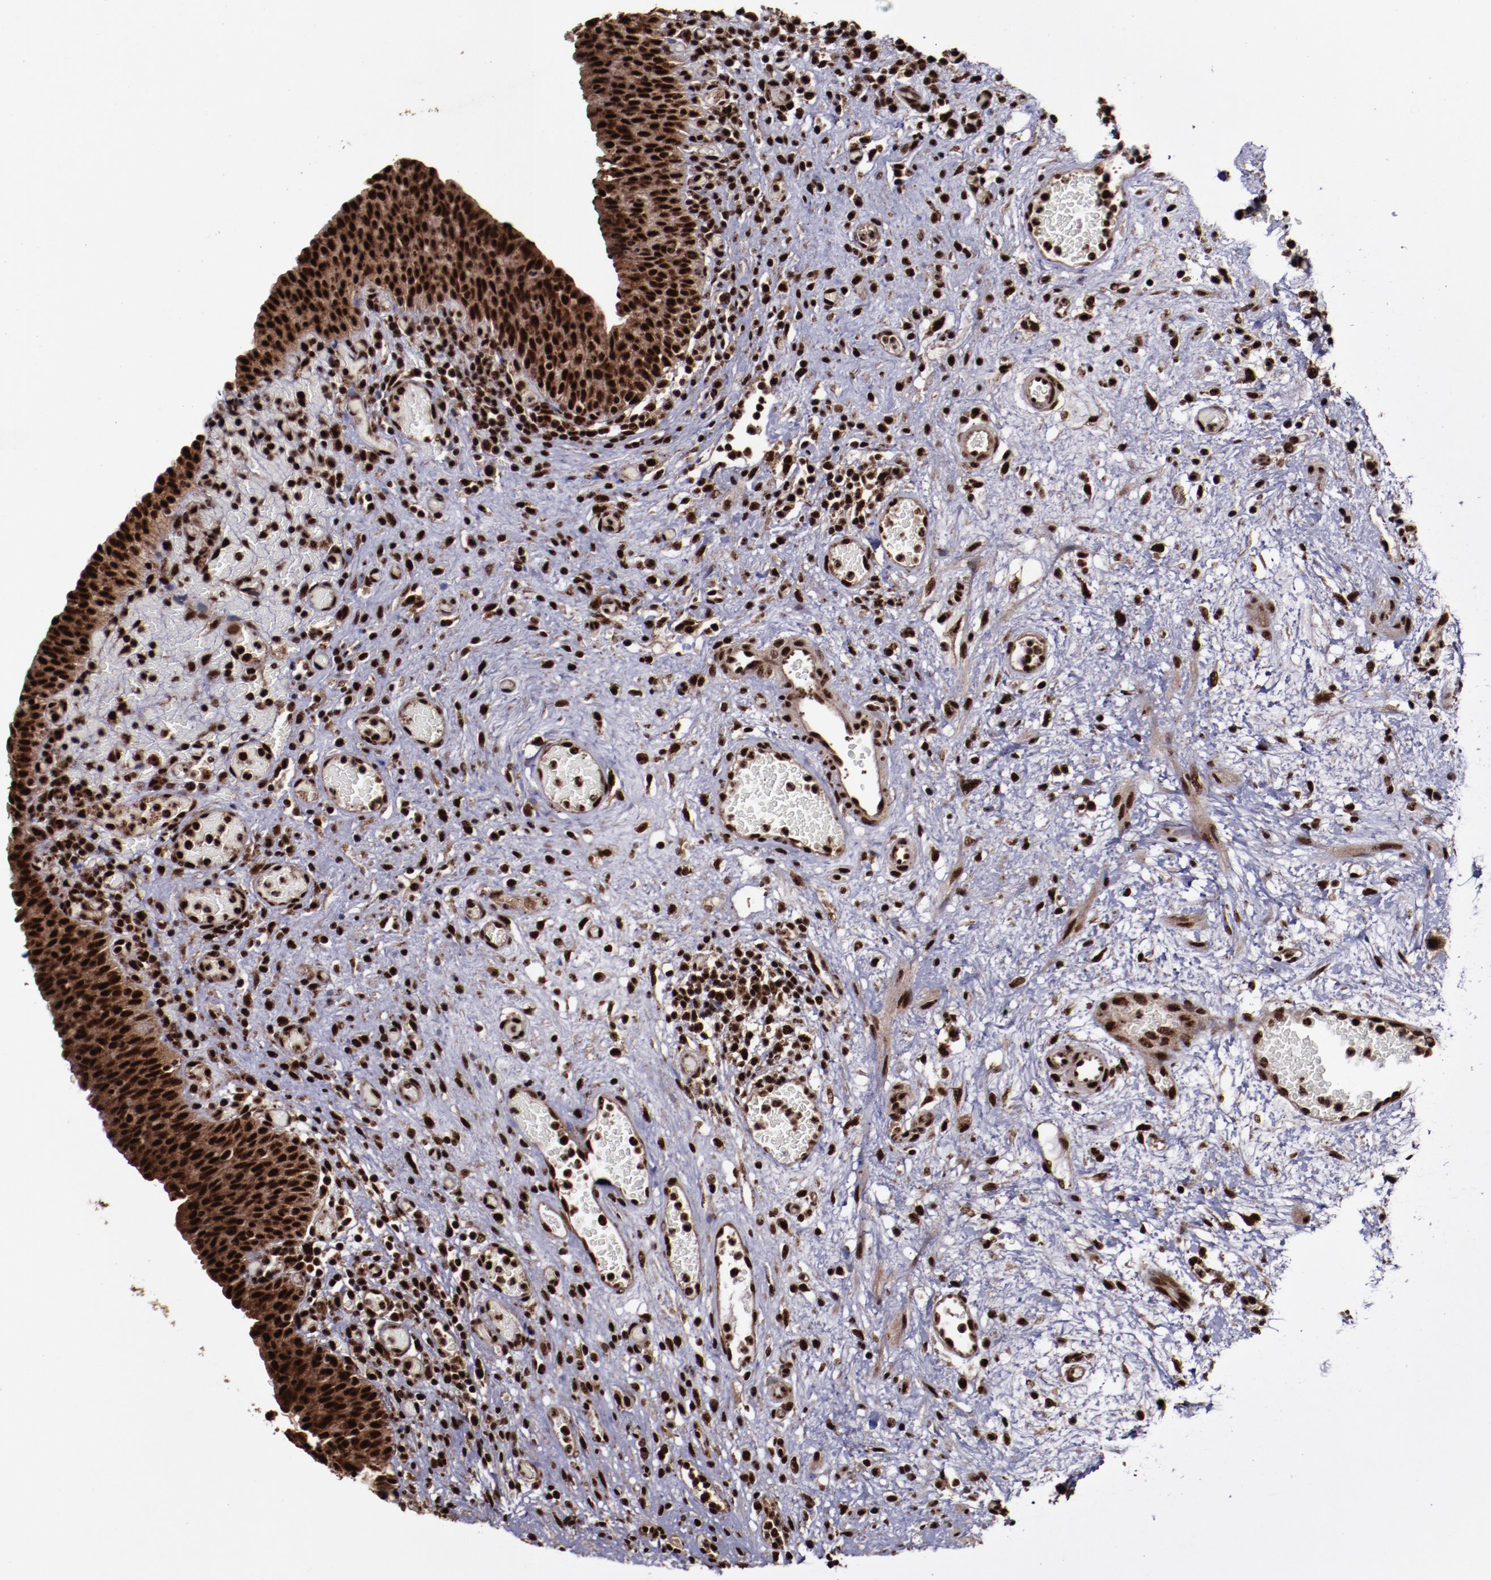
{"staining": {"intensity": "strong", "quantity": ">75%", "location": "cytoplasmic/membranous,nuclear"}, "tissue": "urinary bladder", "cell_type": "Urothelial cells", "image_type": "normal", "snomed": [{"axis": "morphology", "description": "Normal tissue, NOS"}, {"axis": "morphology", "description": "Urothelial carcinoma, High grade"}, {"axis": "topography", "description": "Urinary bladder"}], "caption": "Immunohistochemistry image of unremarkable urinary bladder stained for a protein (brown), which reveals high levels of strong cytoplasmic/membranous,nuclear staining in about >75% of urothelial cells.", "gene": "SNW1", "patient": {"sex": "male", "age": 51}}